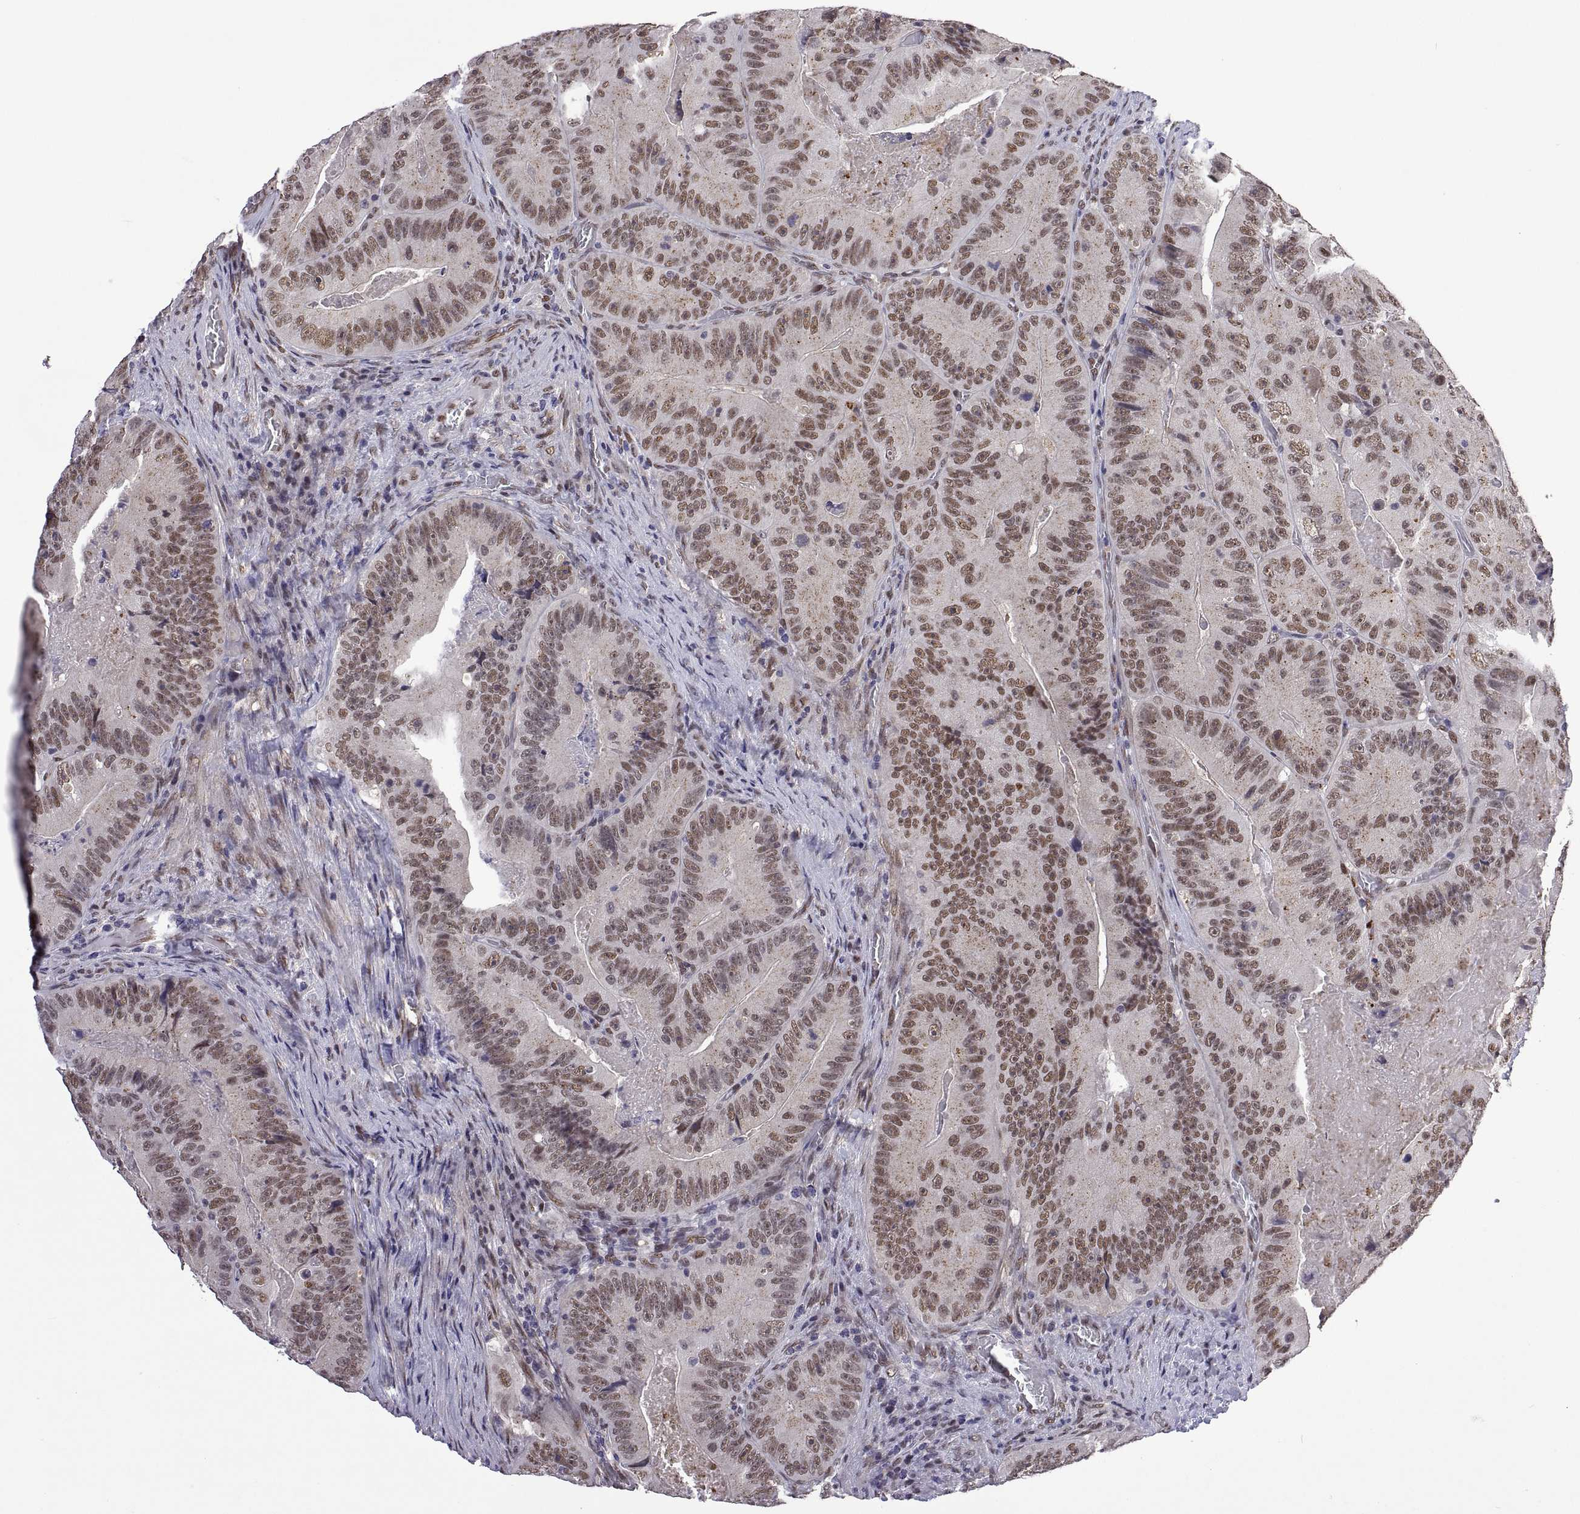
{"staining": {"intensity": "weak", "quantity": ">75%", "location": "nuclear"}, "tissue": "colorectal cancer", "cell_type": "Tumor cells", "image_type": "cancer", "snomed": [{"axis": "morphology", "description": "Adenocarcinoma, NOS"}, {"axis": "topography", "description": "Colon"}], "caption": "This is an image of immunohistochemistry (IHC) staining of colorectal adenocarcinoma, which shows weak positivity in the nuclear of tumor cells.", "gene": "NR4A1", "patient": {"sex": "female", "age": 86}}